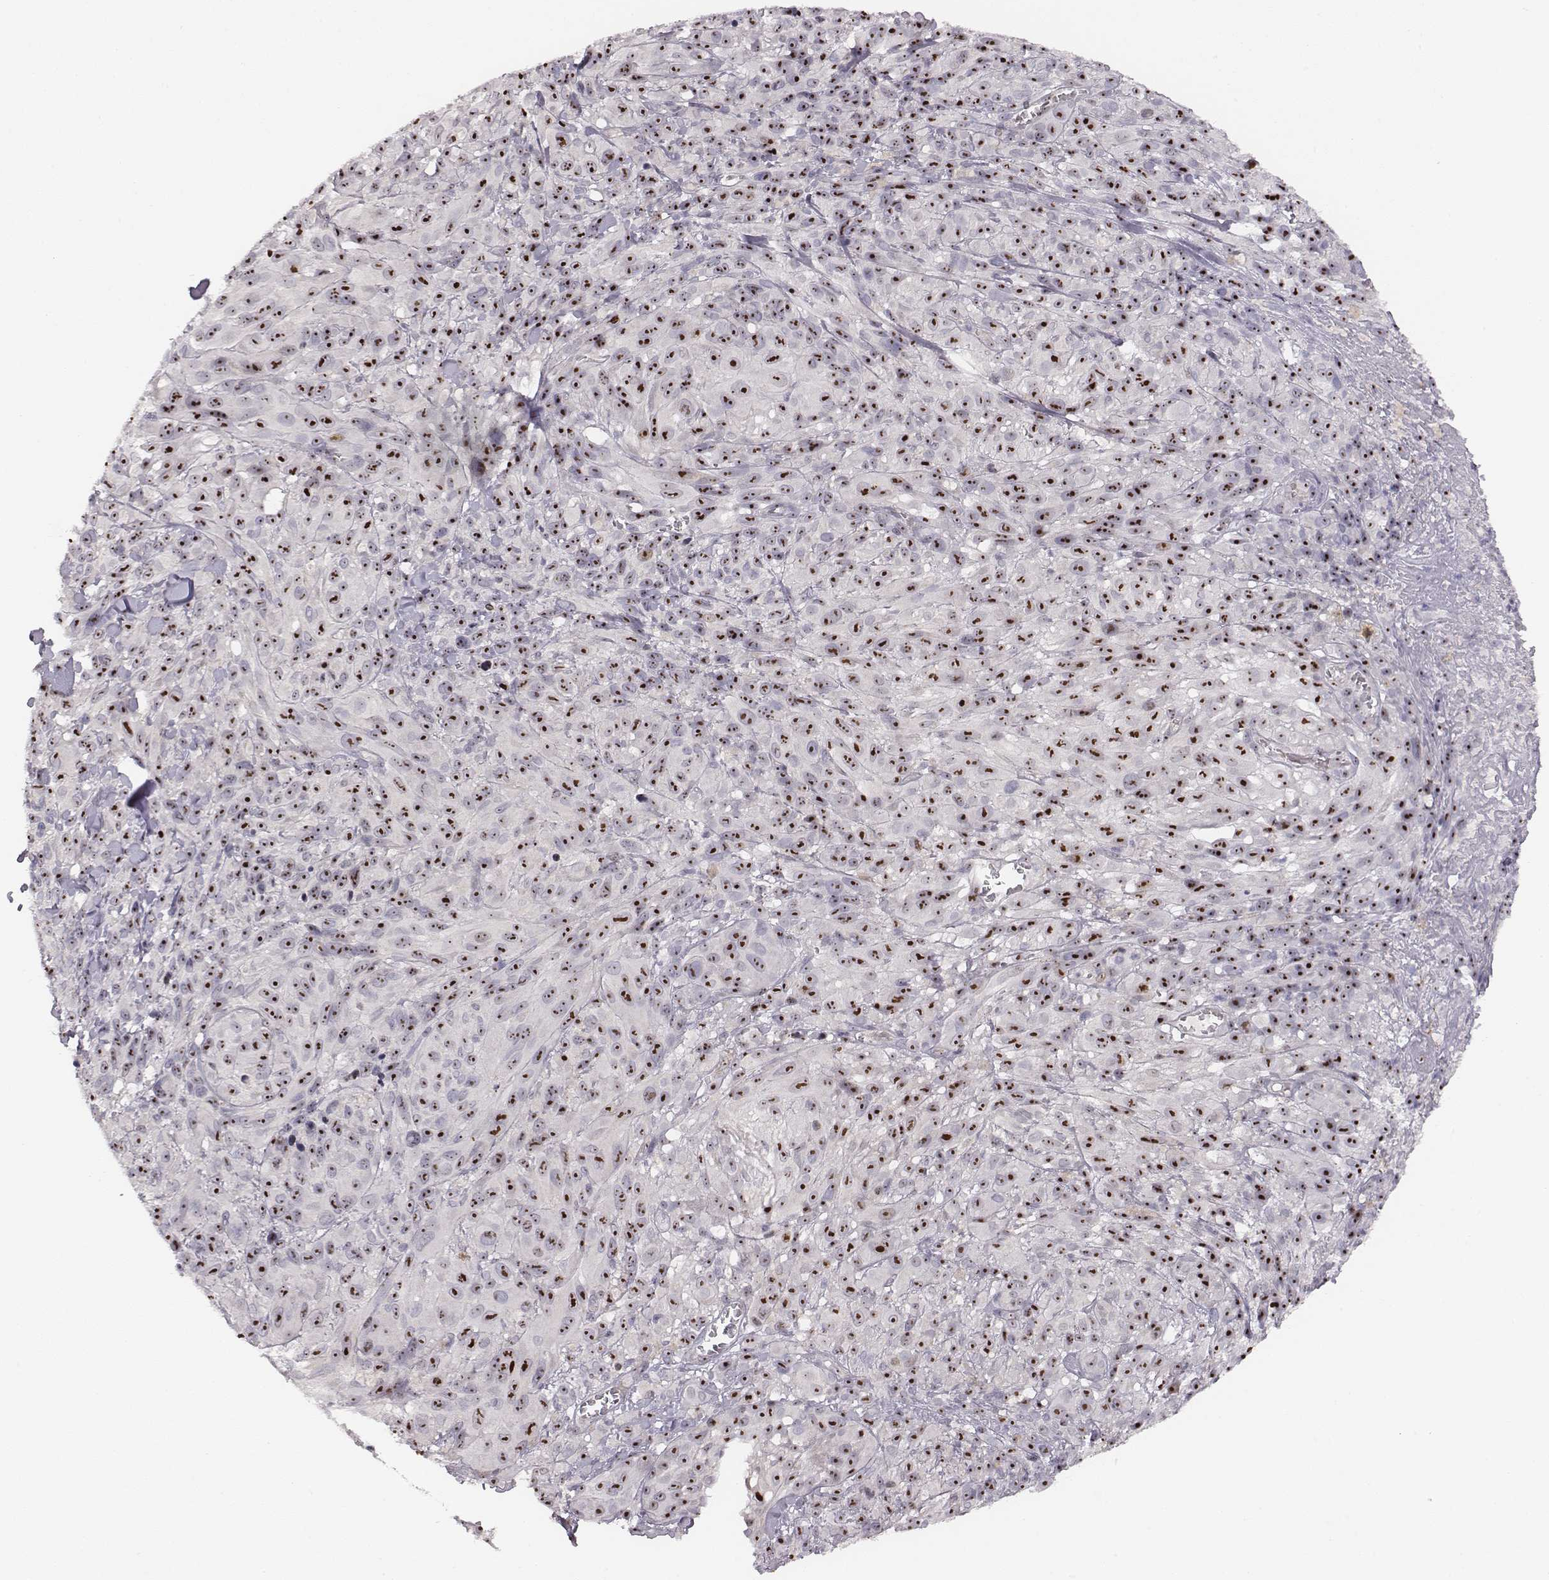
{"staining": {"intensity": "strong", "quantity": ">75%", "location": "nuclear"}, "tissue": "melanoma", "cell_type": "Tumor cells", "image_type": "cancer", "snomed": [{"axis": "morphology", "description": "Malignant melanoma, NOS"}, {"axis": "topography", "description": "Skin"}], "caption": "Melanoma stained with a brown dye exhibits strong nuclear positive positivity in approximately >75% of tumor cells.", "gene": "NIFK", "patient": {"sex": "male", "age": 83}}